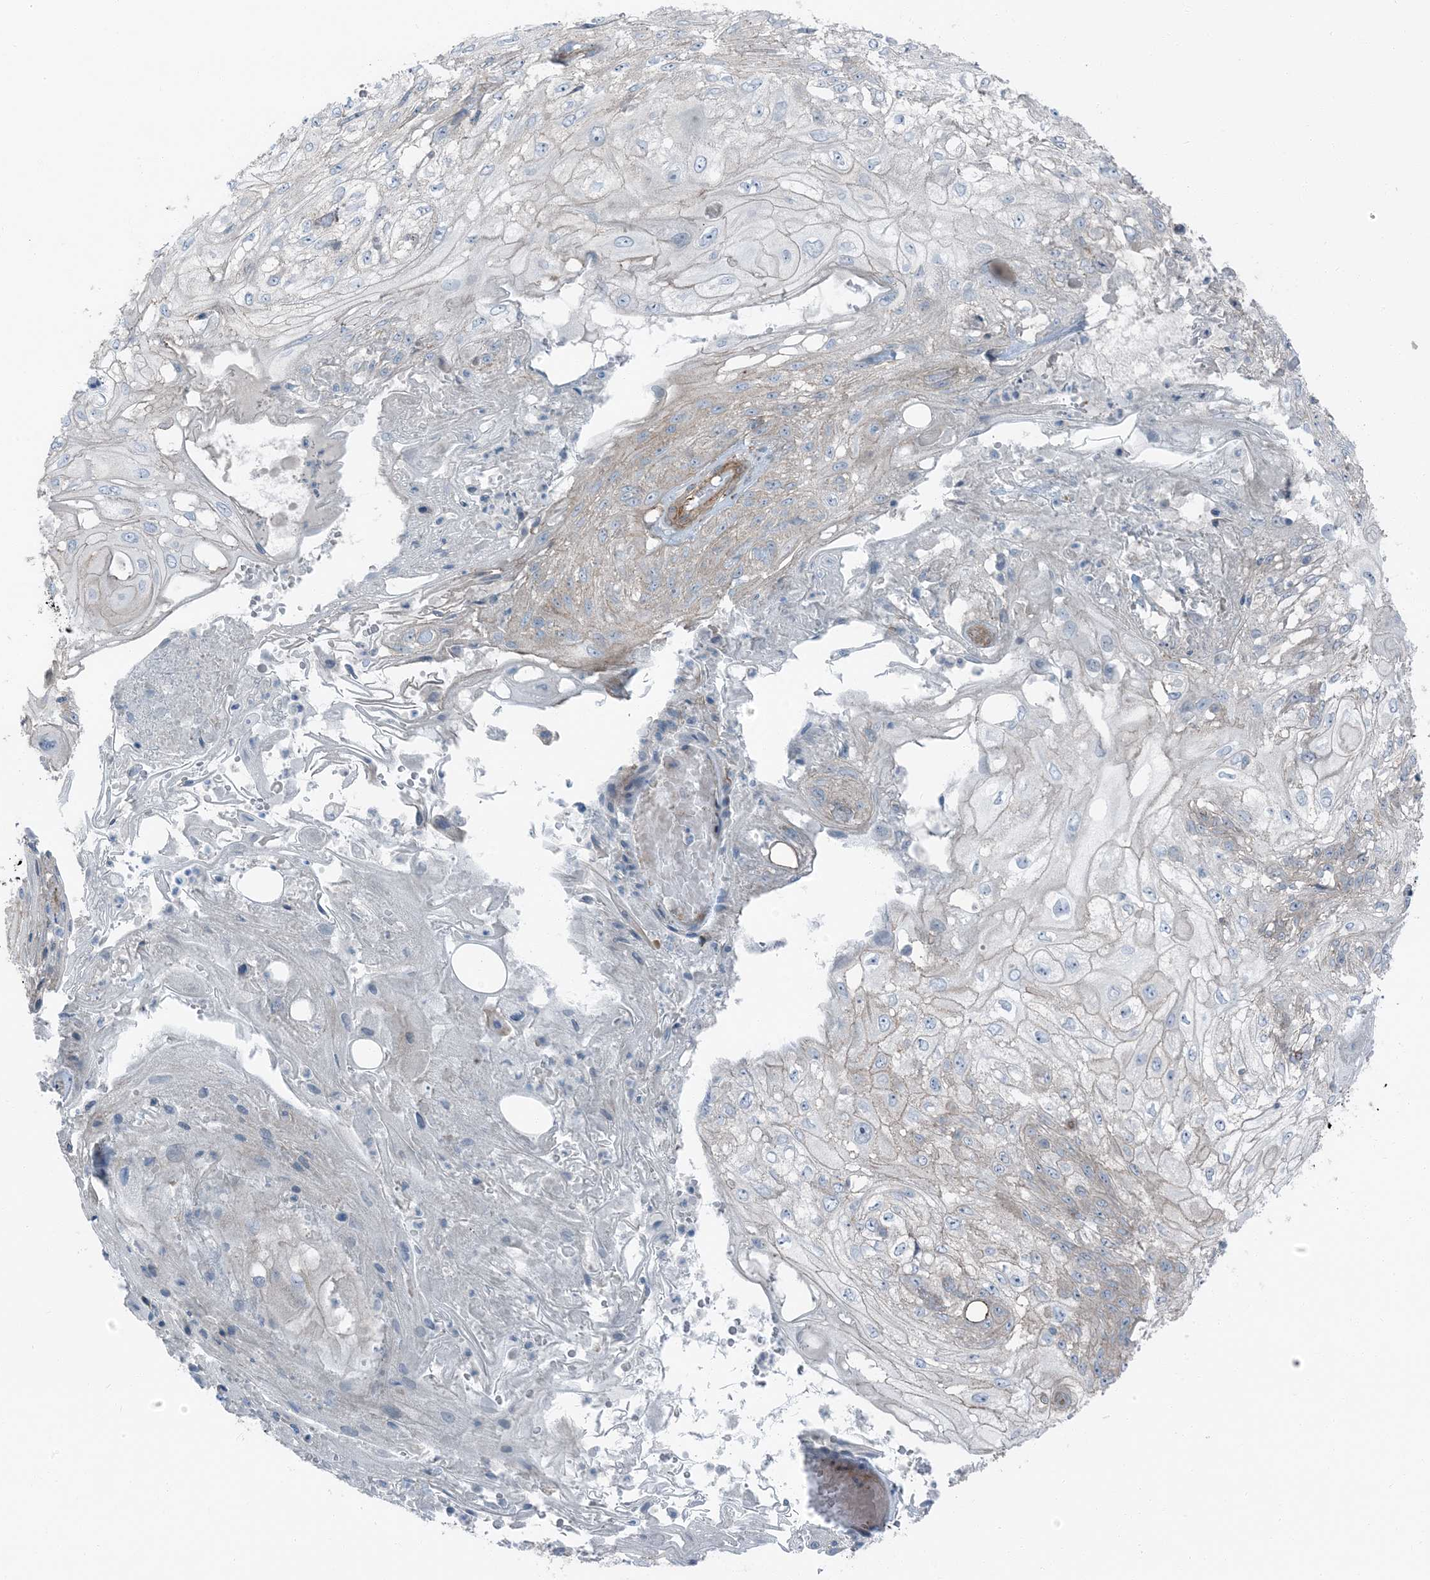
{"staining": {"intensity": "negative", "quantity": "none", "location": "none"}, "tissue": "skin cancer", "cell_type": "Tumor cells", "image_type": "cancer", "snomed": [{"axis": "morphology", "description": "Squamous cell carcinoma, NOS"}, {"axis": "morphology", "description": "Squamous cell carcinoma, metastatic, NOS"}, {"axis": "topography", "description": "Skin"}, {"axis": "topography", "description": "Lymph node"}], "caption": "Metastatic squamous cell carcinoma (skin) was stained to show a protein in brown. There is no significant staining in tumor cells.", "gene": "ZFP90", "patient": {"sex": "male", "age": 75}}